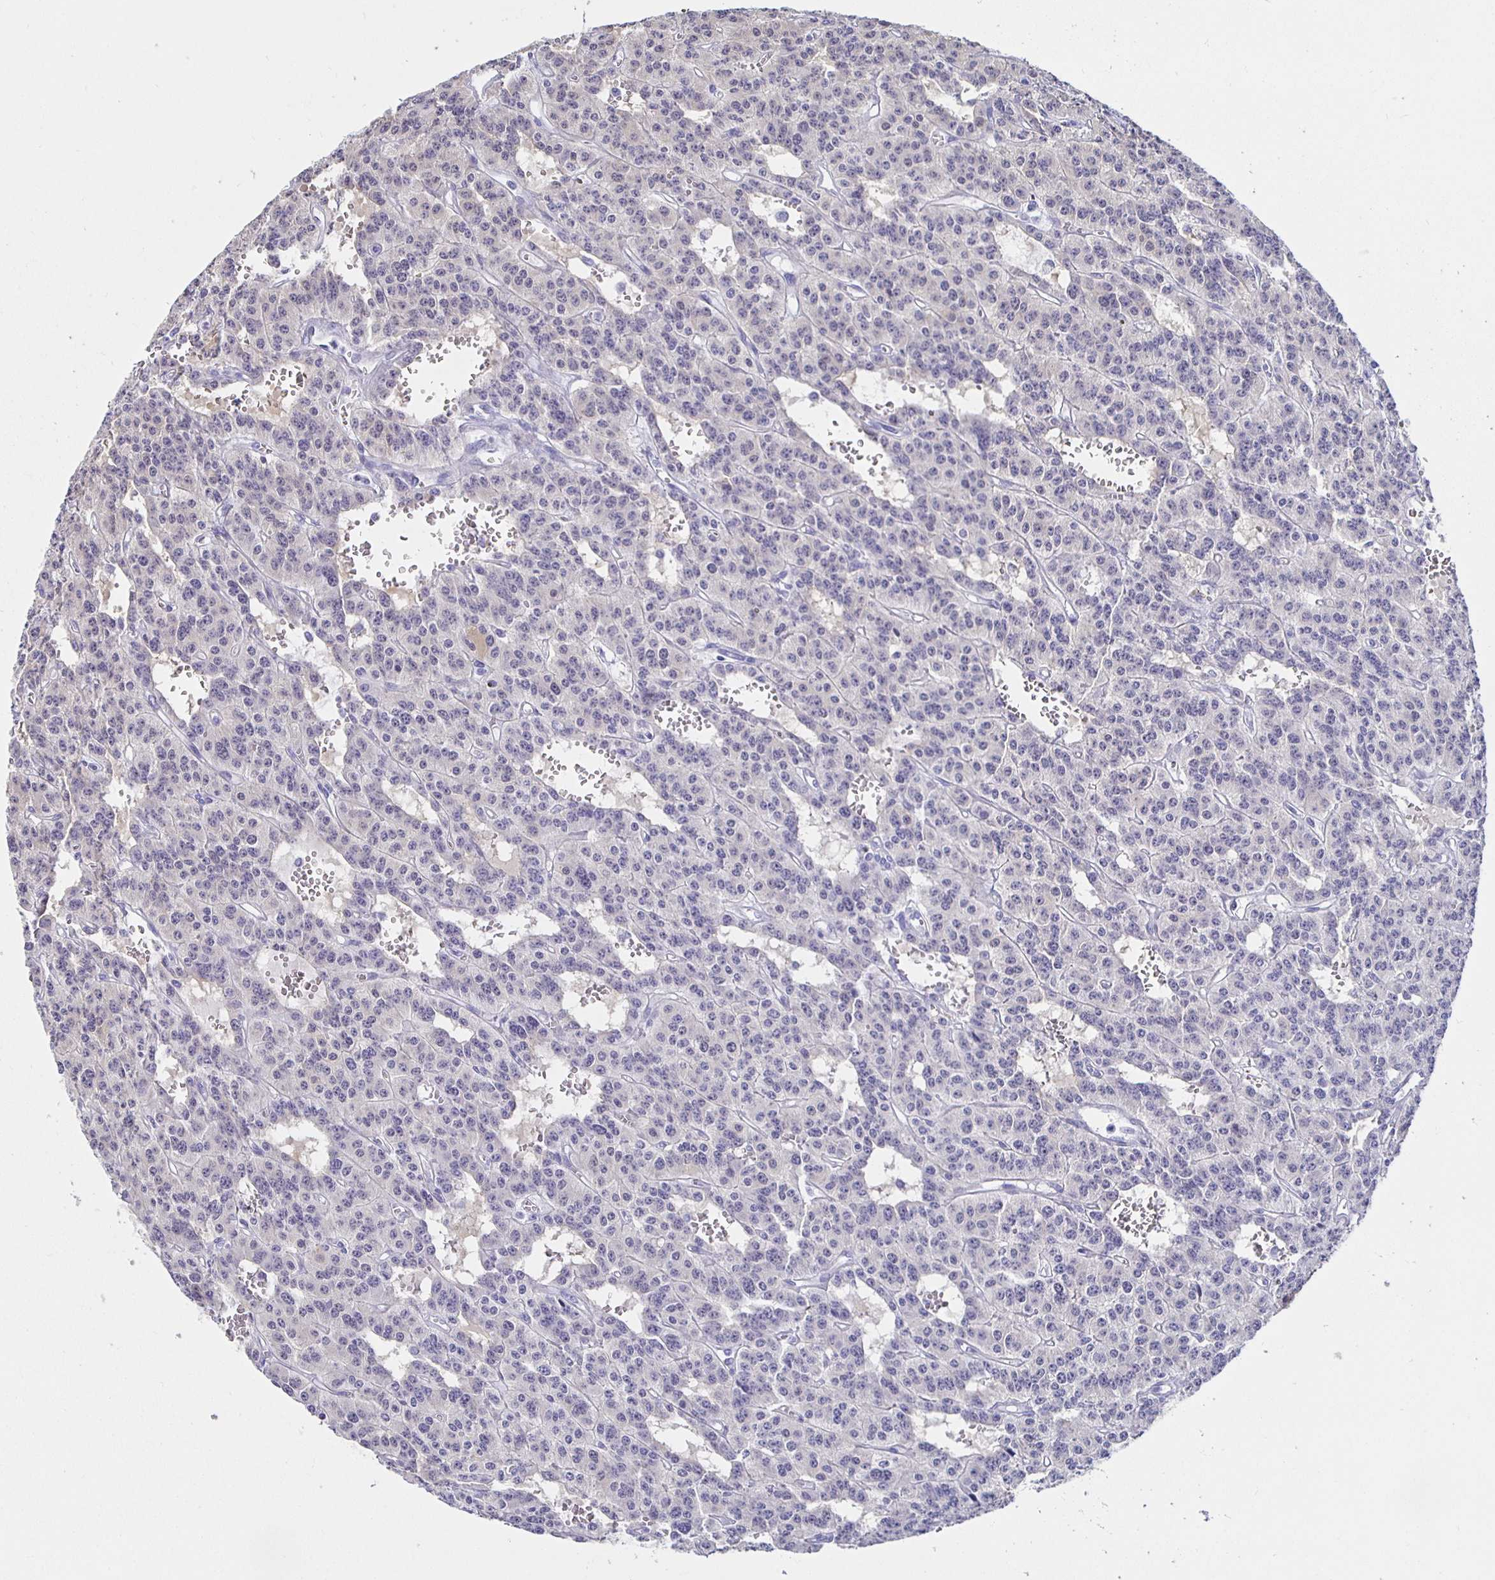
{"staining": {"intensity": "negative", "quantity": "none", "location": "none"}, "tissue": "carcinoid", "cell_type": "Tumor cells", "image_type": "cancer", "snomed": [{"axis": "morphology", "description": "Carcinoid, malignant, NOS"}, {"axis": "topography", "description": "Lung"}], "caption": "Histopathology image shows no protein staining in tumor cells of carcinoid (malignant) tissue.", "gene": "HSPA4L", "patient": {"sex": "female", "age": 71}}